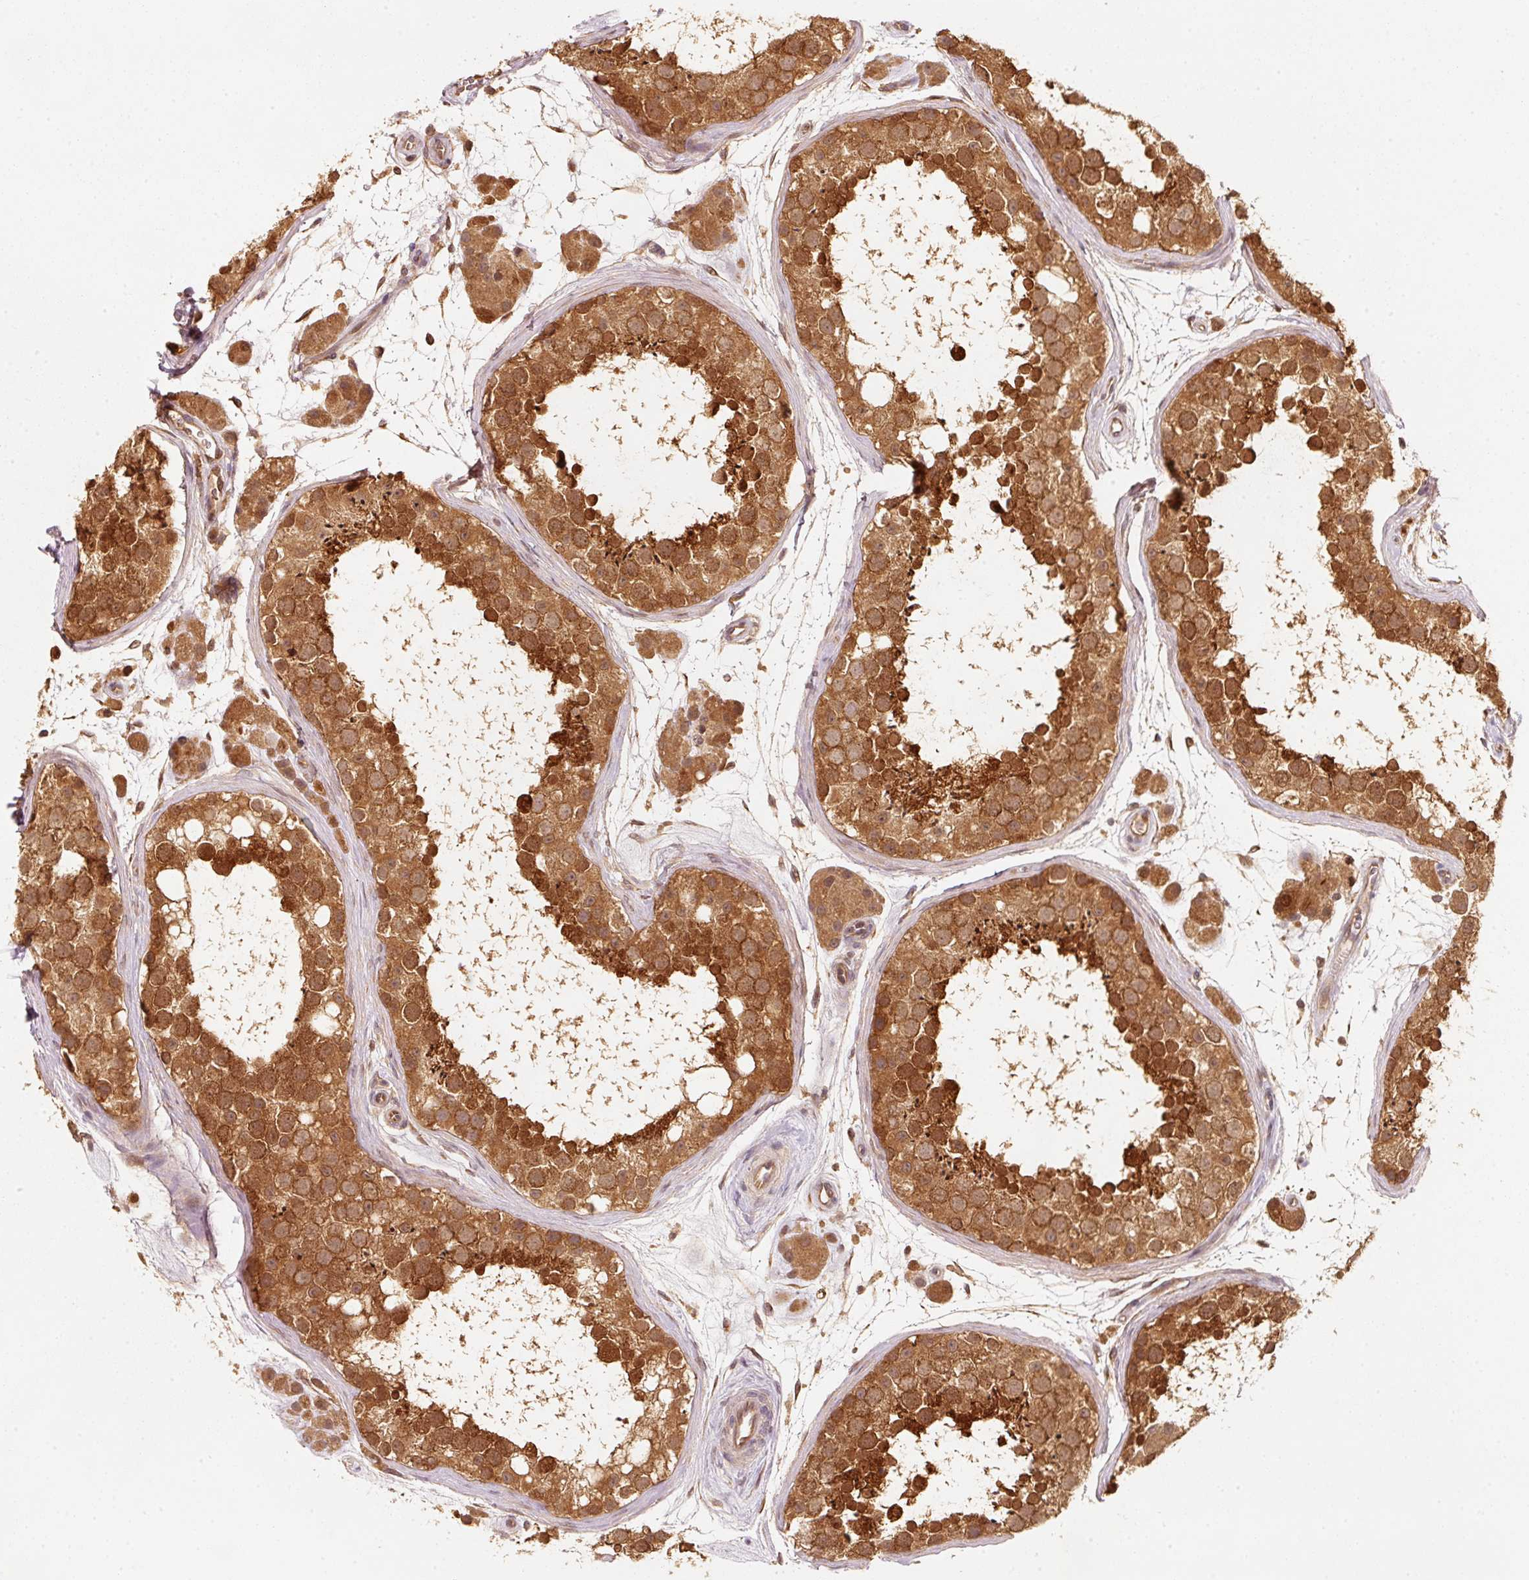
{"staining": {"intensity": "strong", "quantity": ">75%", "location": "cytoplasmic/membranous,nuclear"}, "tissue": "testis", "cell_type": "Cells in seminiferous ducts", "image_type": "normal", "snomed": [{"axis": "morphology", "description": "Normal tissue, NOS"}, {"axis": "topography", "description": "Testis"}], "caption": "Human testis stained for a protein (brown) displays strong cytoplasmic/membranous,nuclear positive positivity in approximately >75% of cells in seminiferous ducts.", "gene": "RRAS2", "patient": {"sex": "male", "age": 41}}